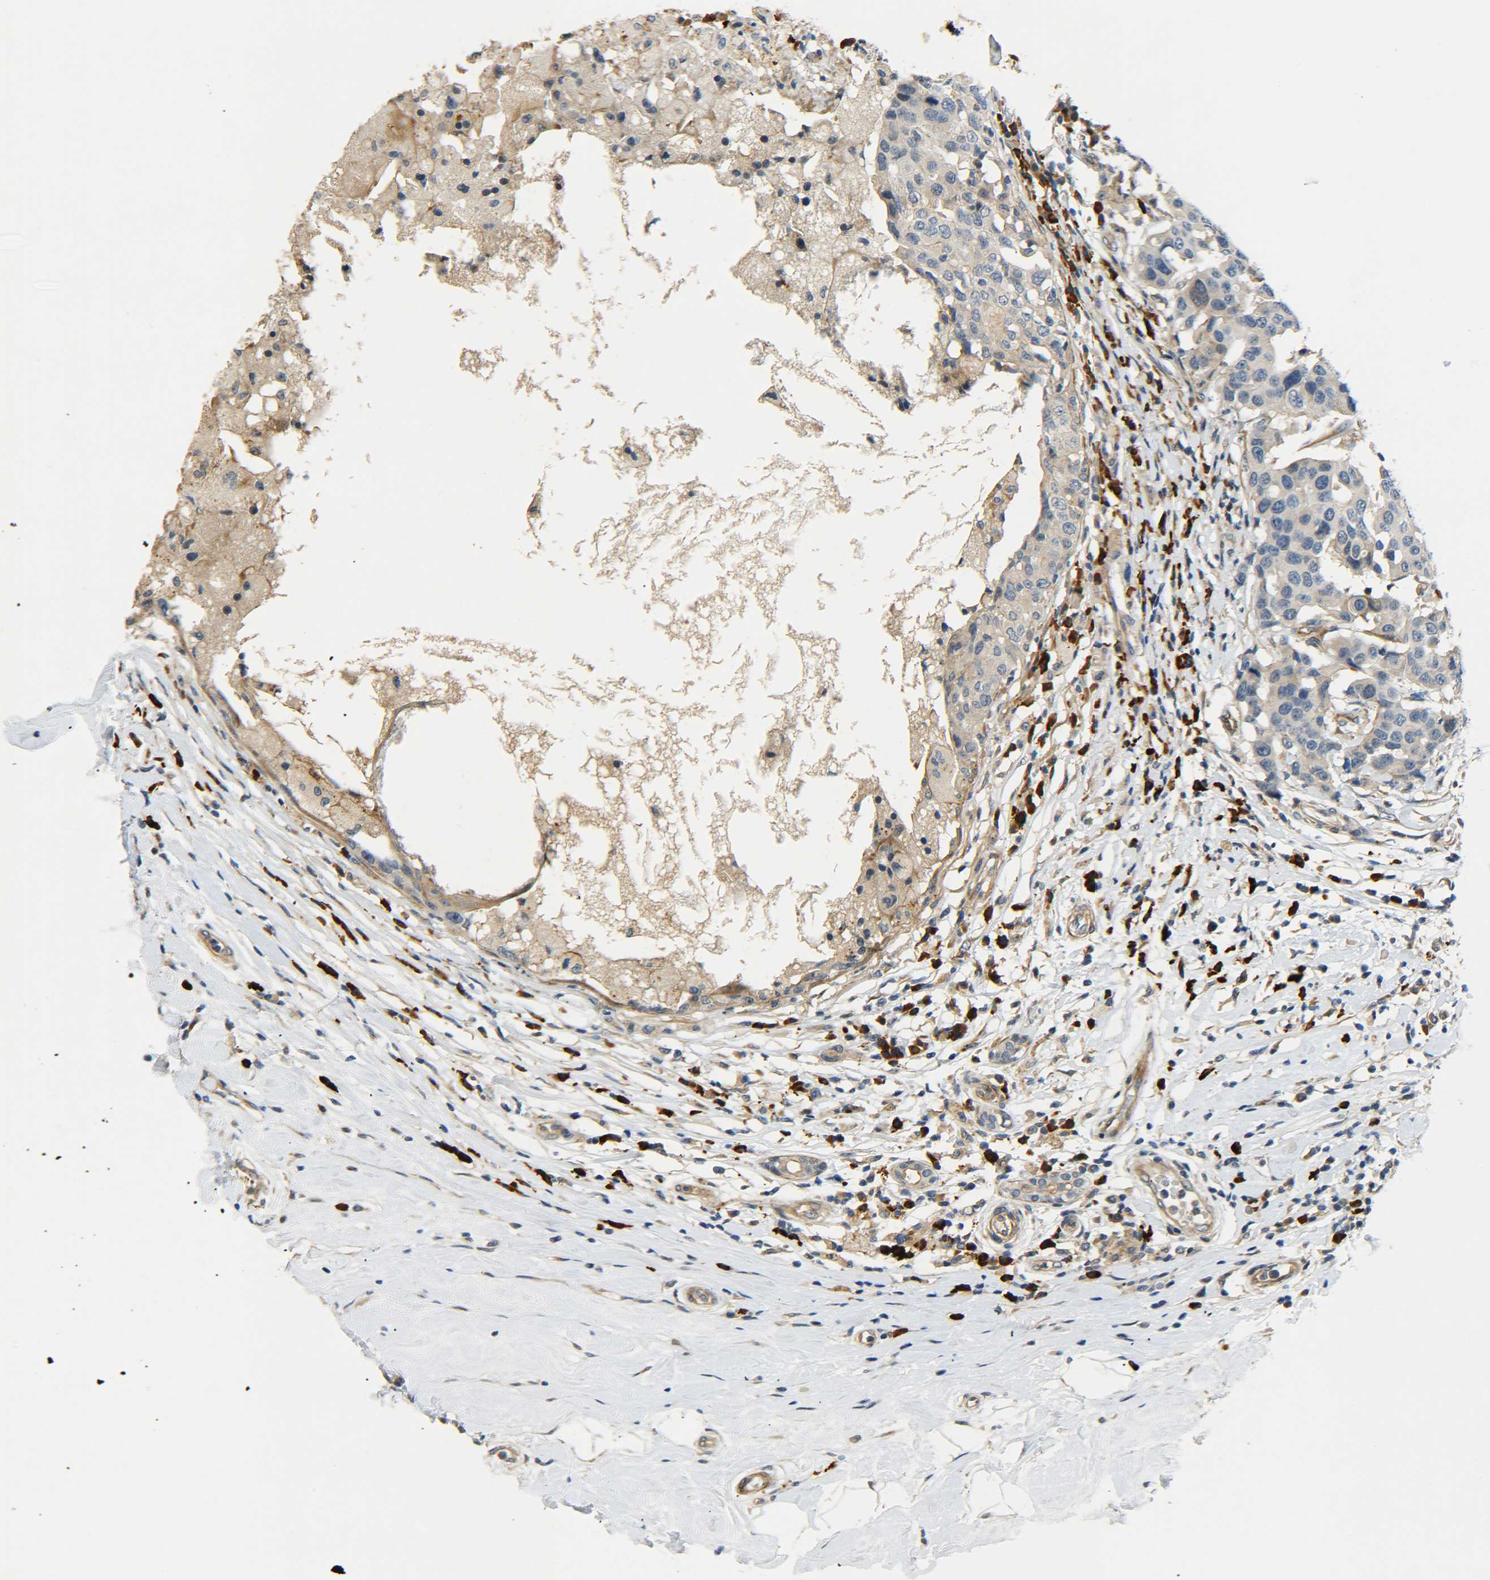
{"staining": {"intensity": "weak", "quantity": ">75%", "location": "cytoplasmic/membranous"}, "tissue": "breast cancer", "cell_type": "Tumor cells", "image_type": "cancer", "snomed": [{"axis": "morphology", "description": "Duct carcinoma"}, {"axis": "topography", "description": "Breast"}], "caption": "This micrograph shows IHC staining of human breast cancer, with low weak cytoplasmic/membranous expression in about >75% of tumor cells.", "gene": "MEIS1", "patient": {"sex": "female", "age": 27}}